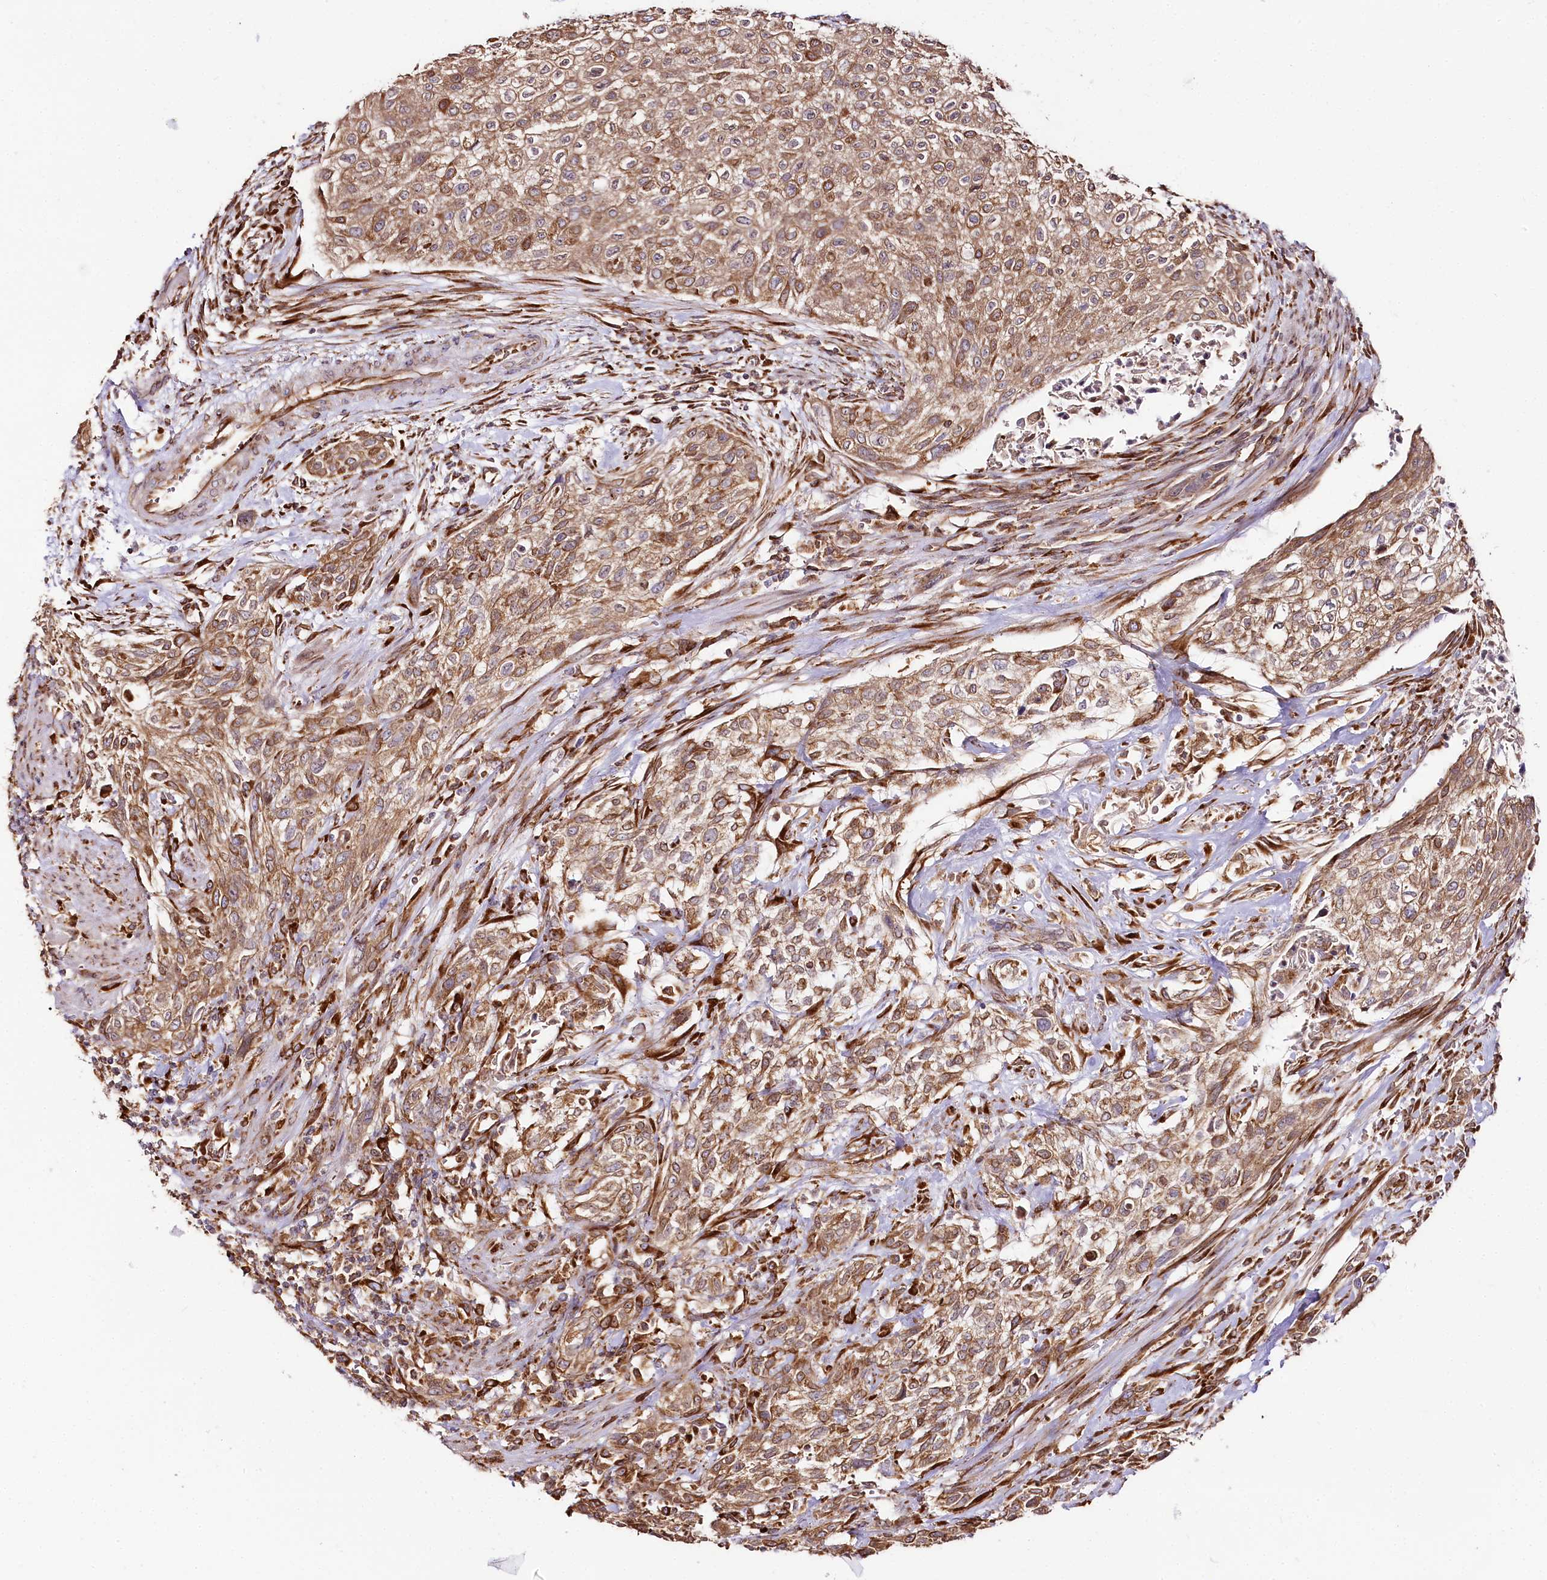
{"staining": {"intensity": "moderate", "quantity": ">75%", "location": "cytoplasmic/membranous"}, "tissue": "urothelial cancer", "cell_type": "Tumor cells", "image_type": "cancer", "snomed": [{"axis": "morphology", "description": "Urothelial carcinoma, High grade"}, {"axis": "topography", "description": "Urinary bladder"}], "caption": "Urothelial cancer stained with a brown dye shows moderate cytoplasmic/membranous positive expression in about >75% of tumor cells.", "gene": "CNPY2", "patient": {"sex": "male", "age": 35}}